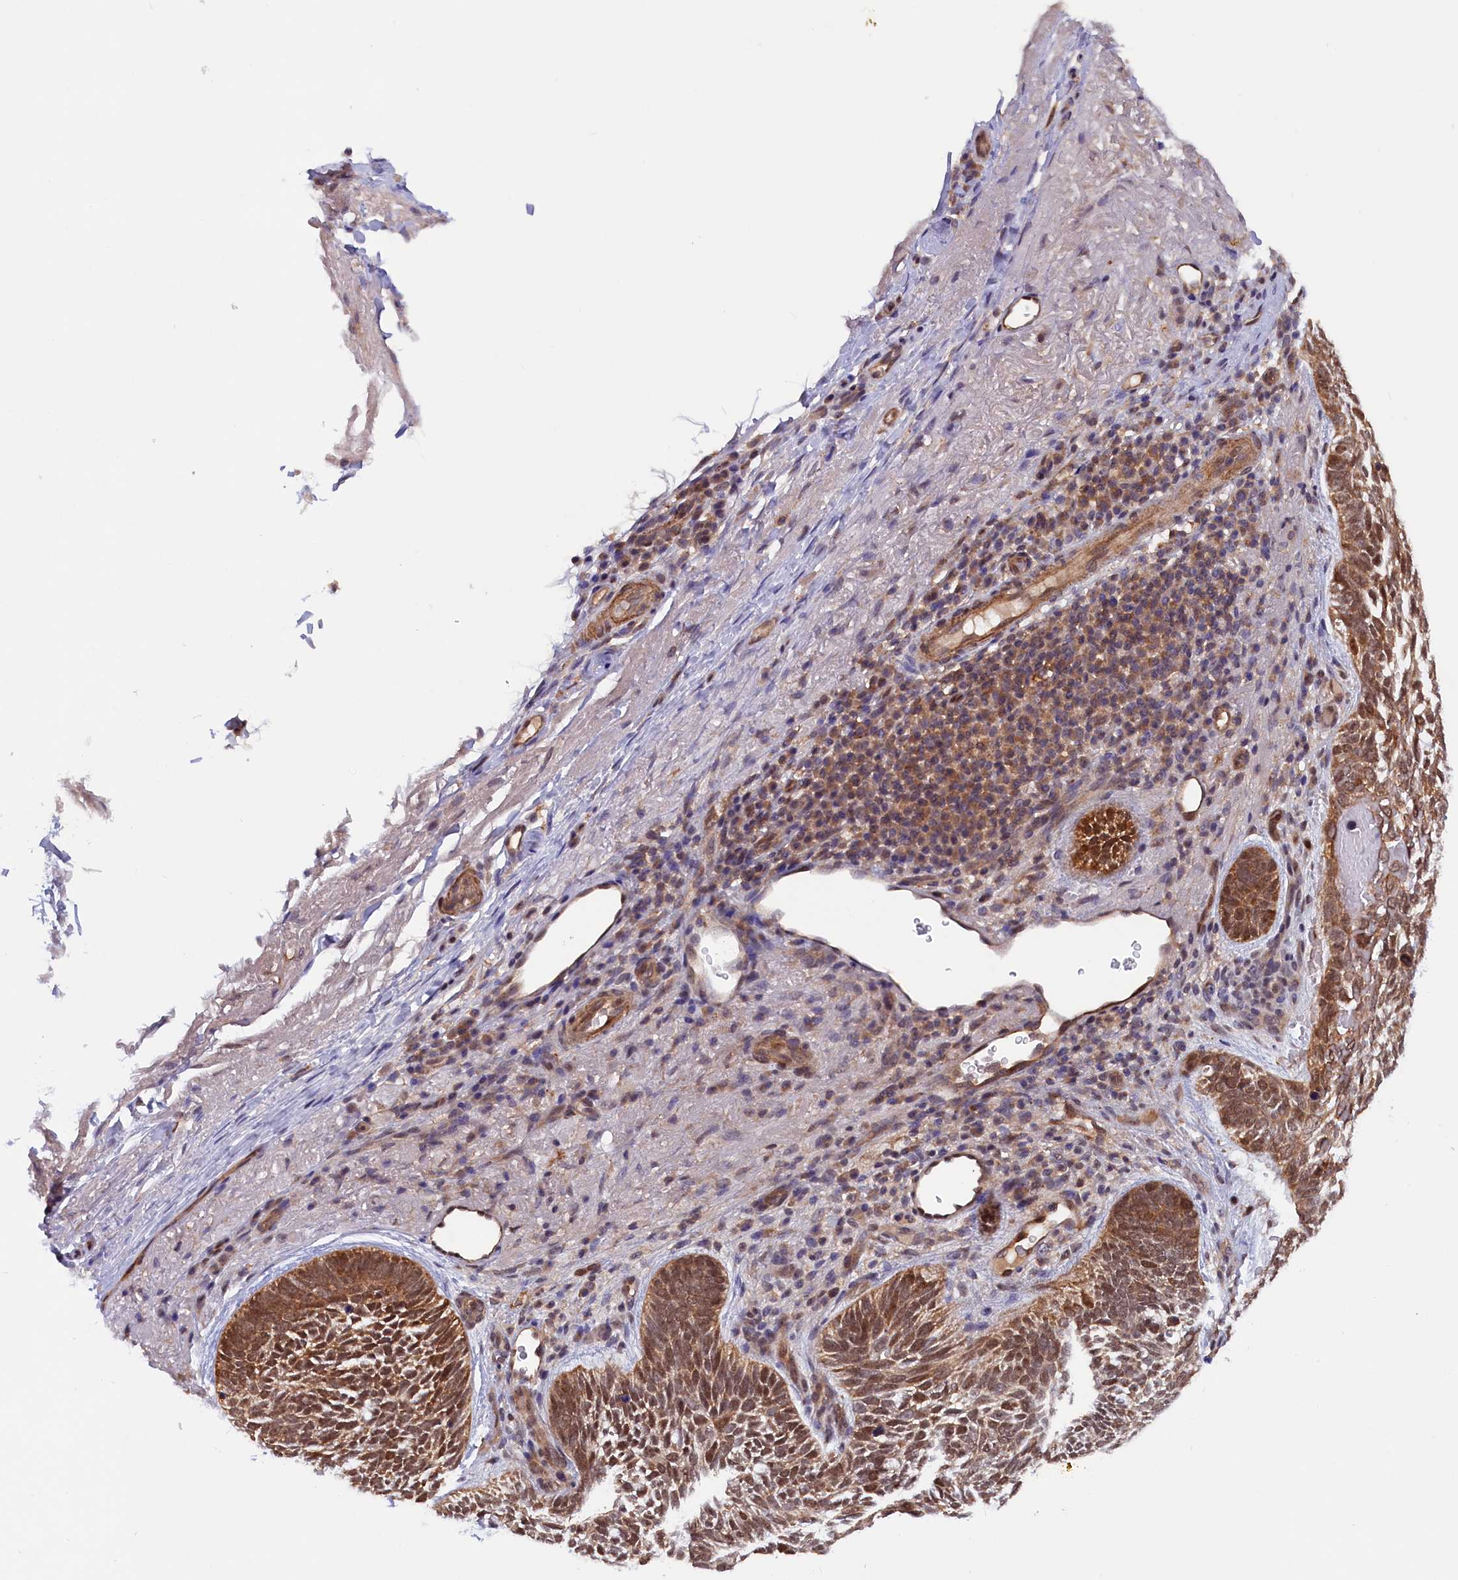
{"staining": {"intensity": "moderate", "quantity": ">75%", "location": "cytoplasmic/membranous,nuclear"}, "tissue": "skin cancer", "cell_type": "Tumor cells", "image_type": "cancer", "snomed": [{"axis": "morphology", "description": "Basal cell carcinoma"}, {"axis": "topography", "description": "Skin"}], "caption": "Moderate cytoplasmic/membranous and nuclear positivity for a protein is identified in about >75% of tumor cells of skin basal cell carcinoma using IHC.", "gene": "JPT2", "patient": {"sex": "female", "age": 85}}